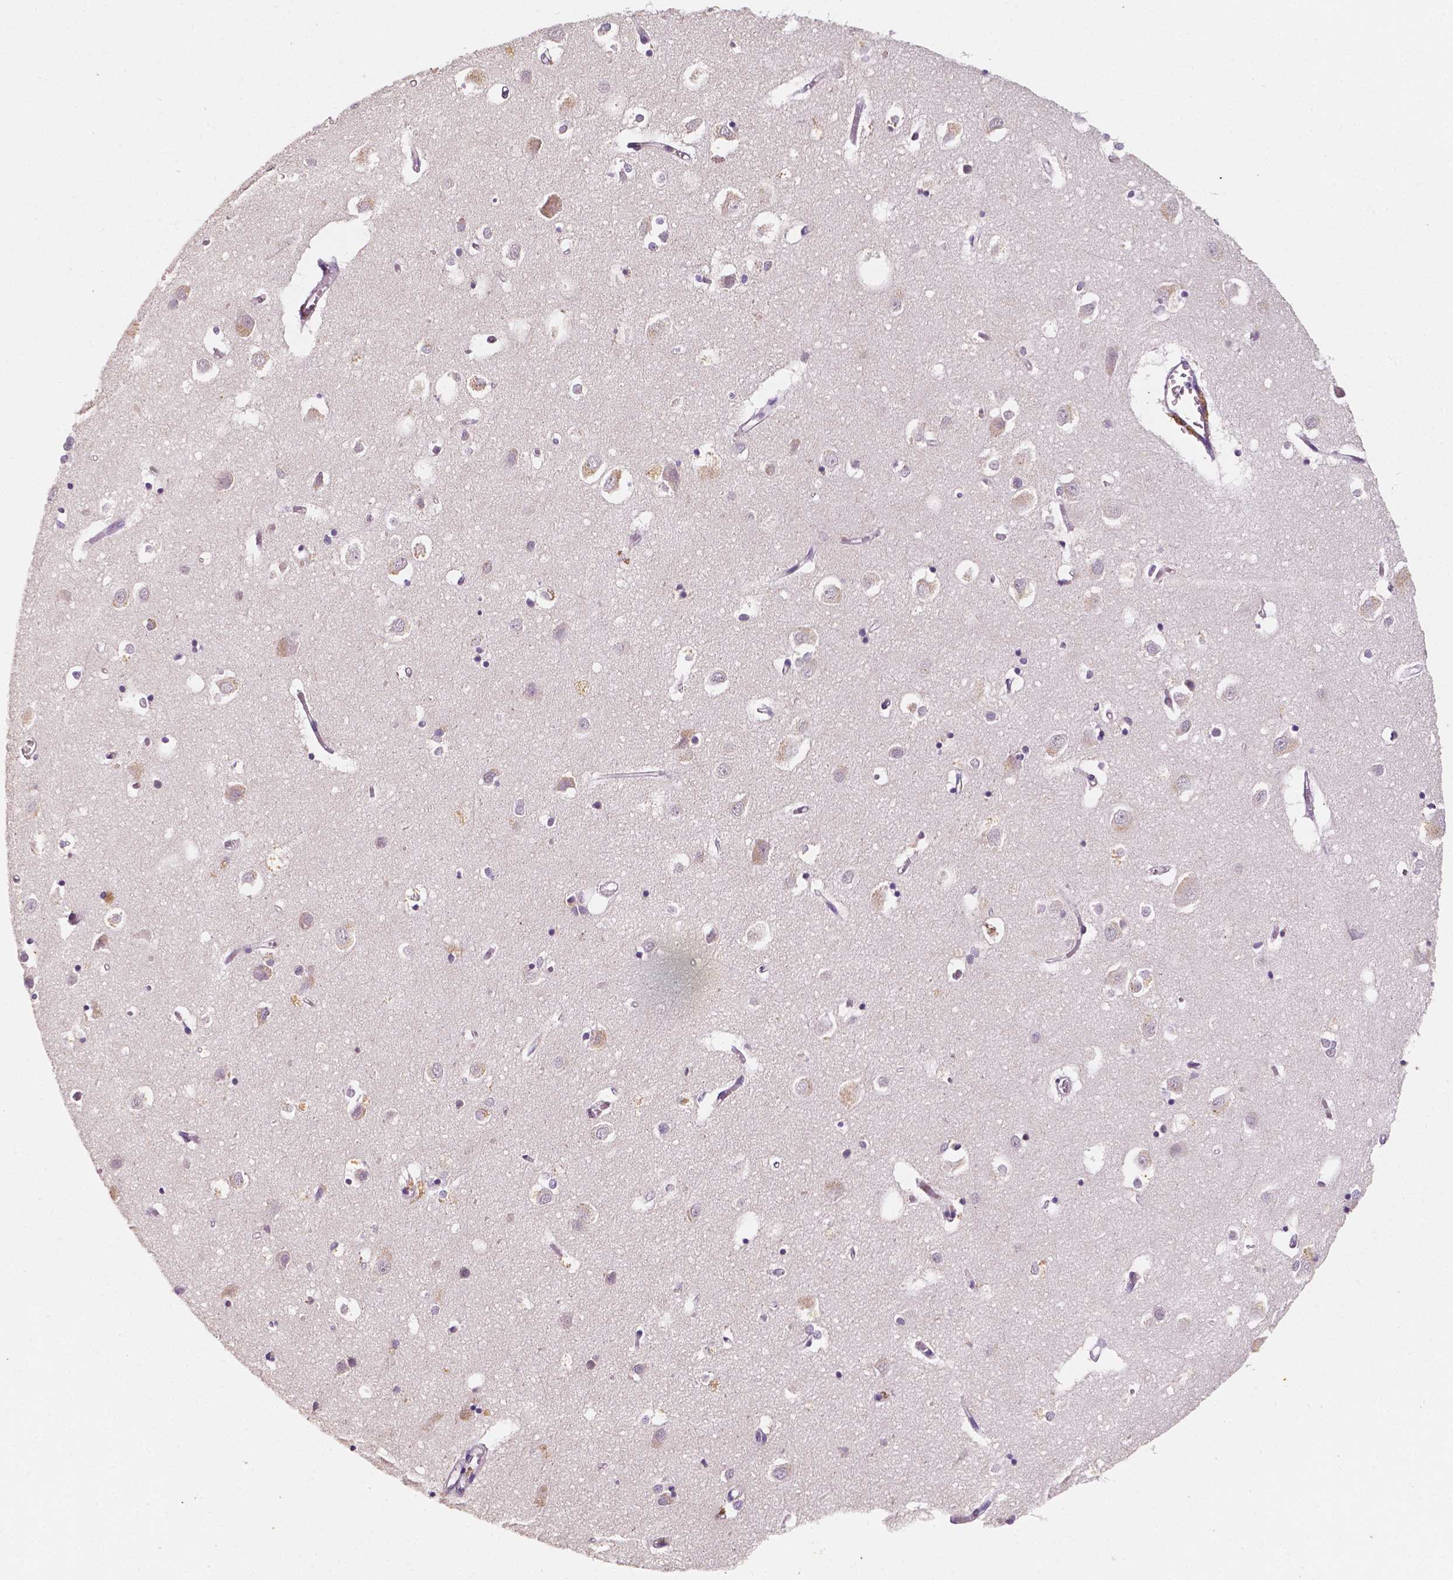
{"staining": {"intensity": "negative", "quantity": "none", "location": "none"}, "tissue": "cerebral cortex", "cell_type": "Endothelial cells", "image_type": "normal", "snomed": [{"axis": "morphology", "description": "Normal tissue, NOS"}, {"axis": "topography", "description": "Cerebral cortex"}], "caption": "Endothelial cells show no significant expression in unremarkable cerebral cortex. The staining was performed using DAB to visualize the protein expression in brown, while the nuclei were stained in blue with hematoxylin (Magnification: 20x).", "gene": "TAL1", "patient": {"sex": "male", "age": 70}}